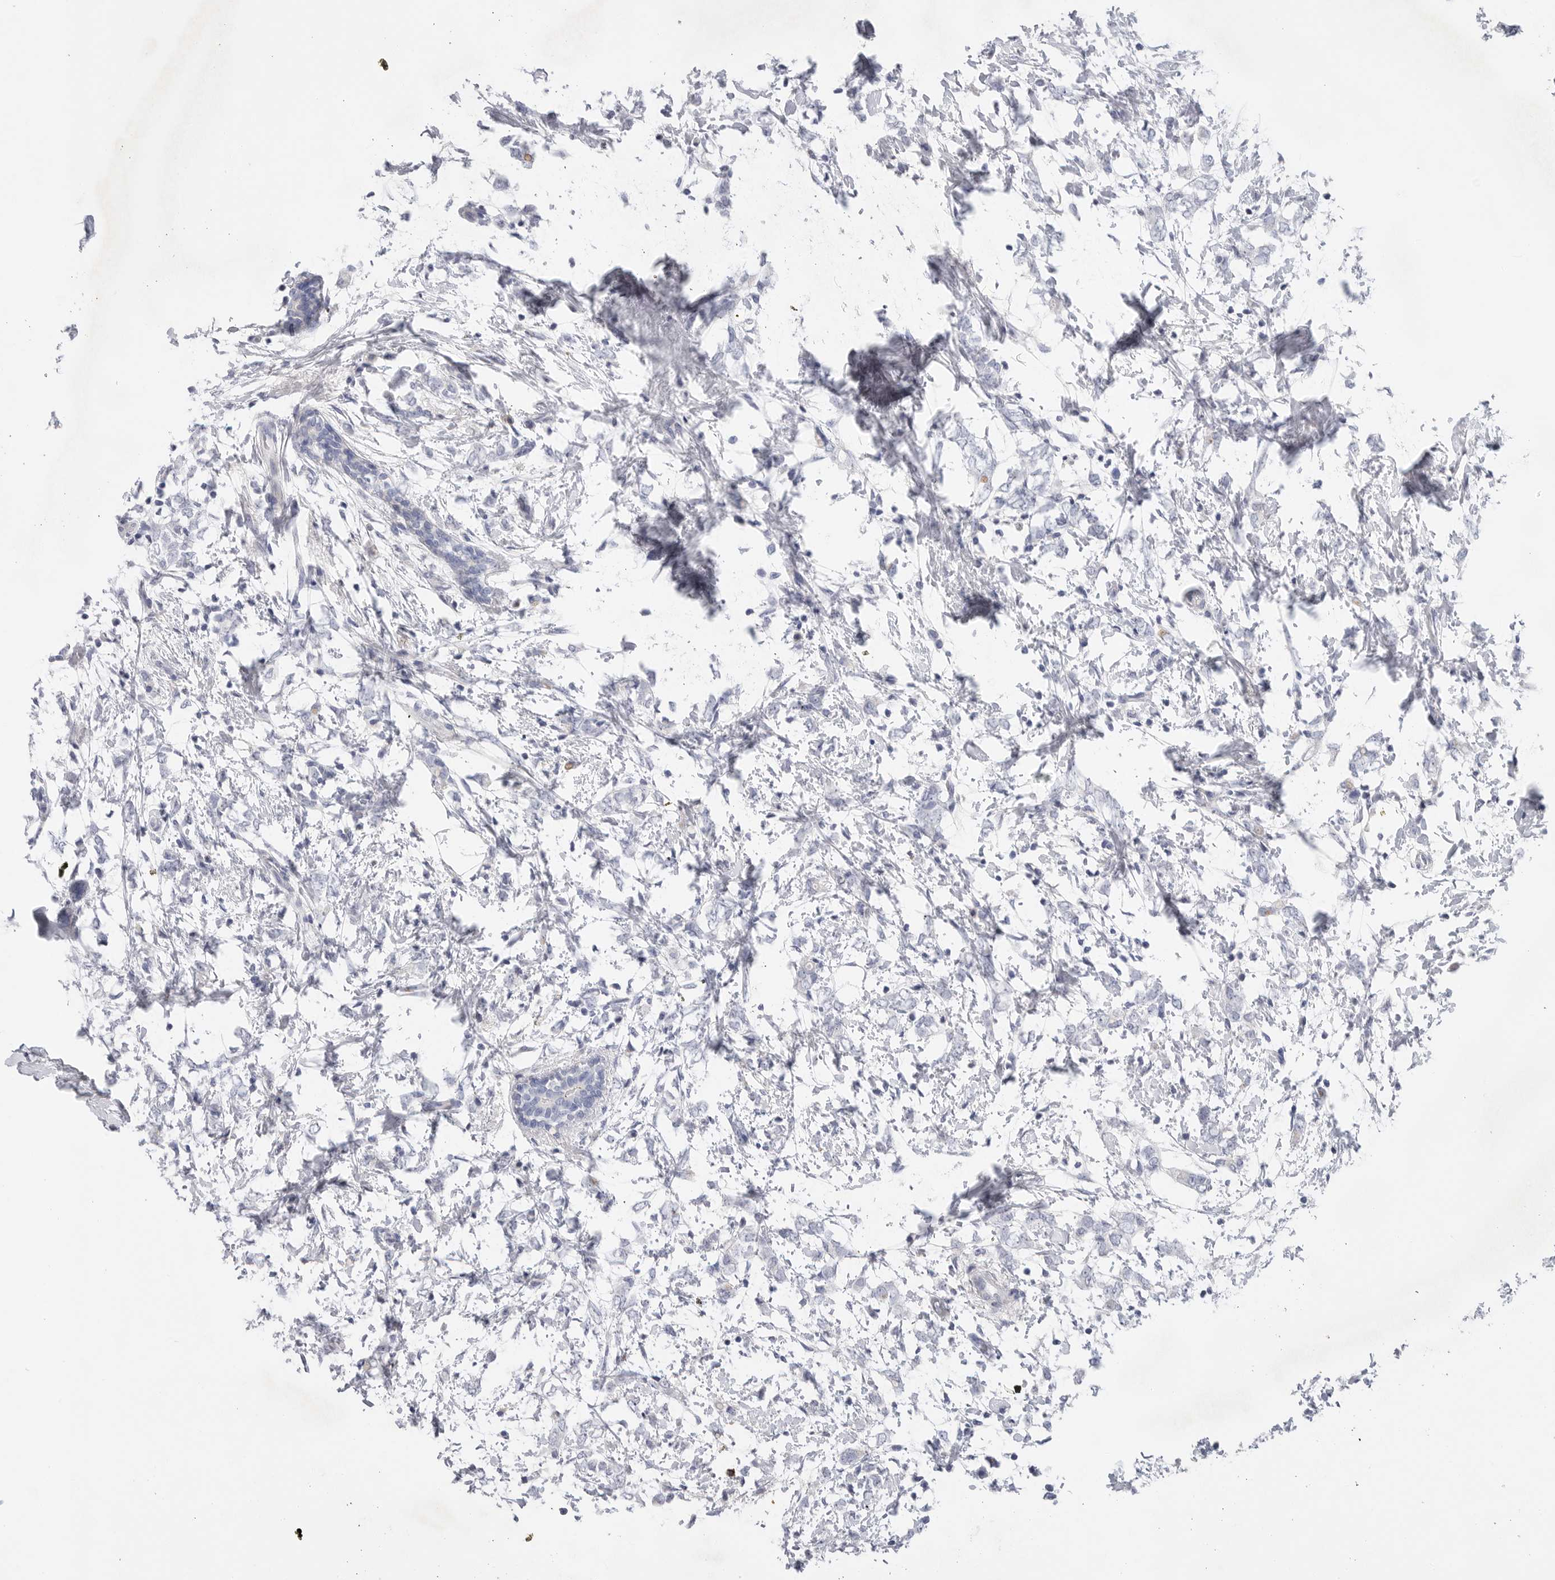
{"staining": {"intensity": "negative", "quantity": "none", "location": "none"}, "tissue": "breast cancer", "cell_type": "Tumor cells", "image_type": "cancer", "snomed": [{"axis": "morphology", "description": "Normal tissue, NOS"}, {"axis": "morphology", "description": "Lobular carcinoma"}, {"axis": "topography", "description": "Breast"}], "caption": "DAB immunohistochemical staining of breast cancer demonstrates no significant positivity in tumor cells.", "gene": "CAMK2B", "patient": {"sex": "female", "age": 47}}